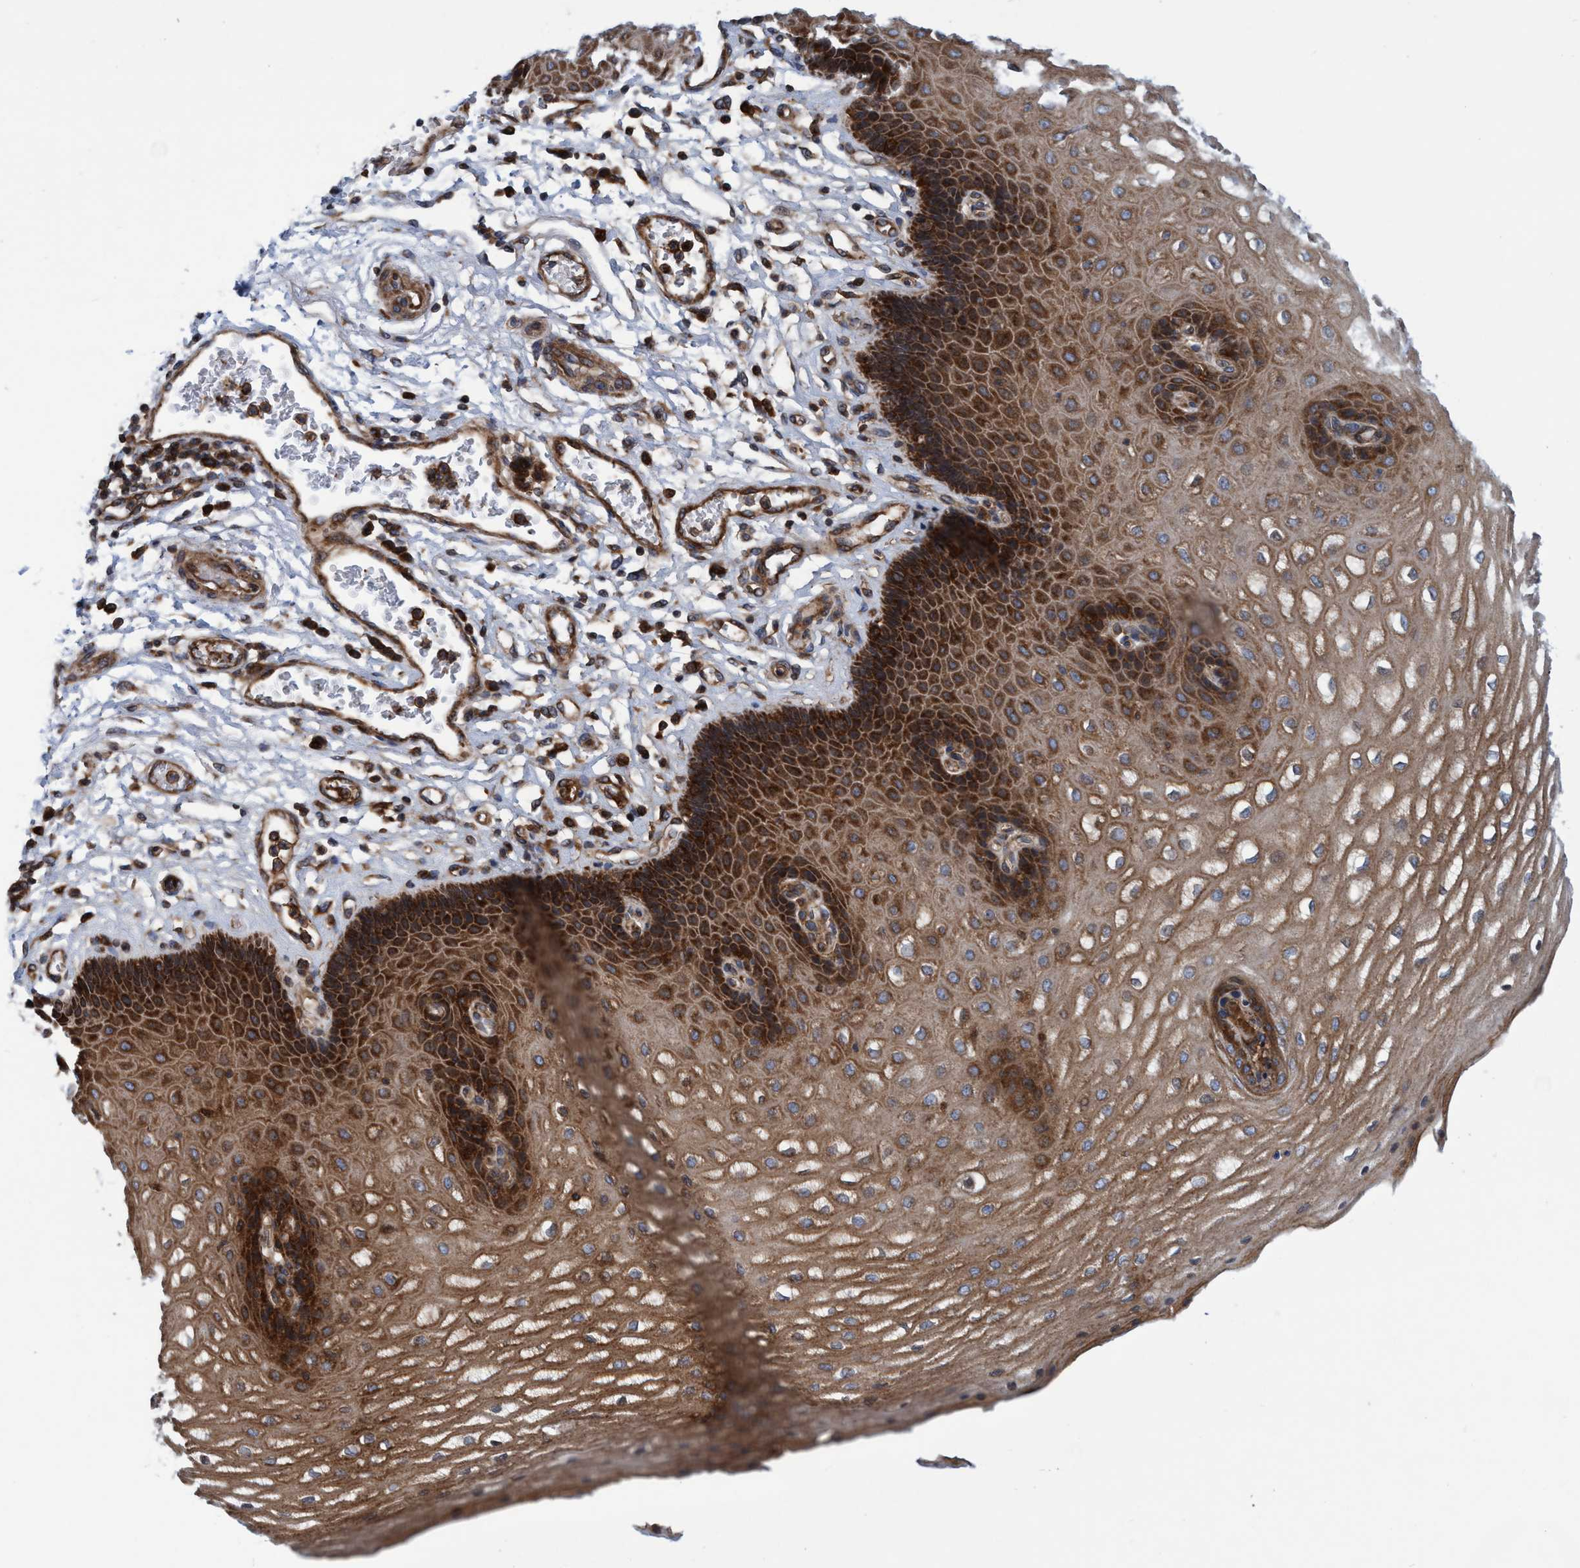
{"staining": {"intensity": "strong", "quantity": ">75%", "location": "cytoplasmic/membranous"}, "tissue": "esophagus", "cell_type": "Squamous epithelial cells", "image_type": "normal", "snomed": [{"axis": "morphology", "description": "Normal tissue, NOS"}, {"axis": "topography", "description": "Esophagus"}], "caption": "Strong cytoplasmic/membranous expression is seen in about >75% of squamous epithelial cells in normal esophagus. The protein of interest is stained brown, and the nuclei are stained in blue (DAB IHC with brightfield microscopy, high magnification).", "gene": "SLC16A3", "patient": {"sex": "male", "age": 54}}